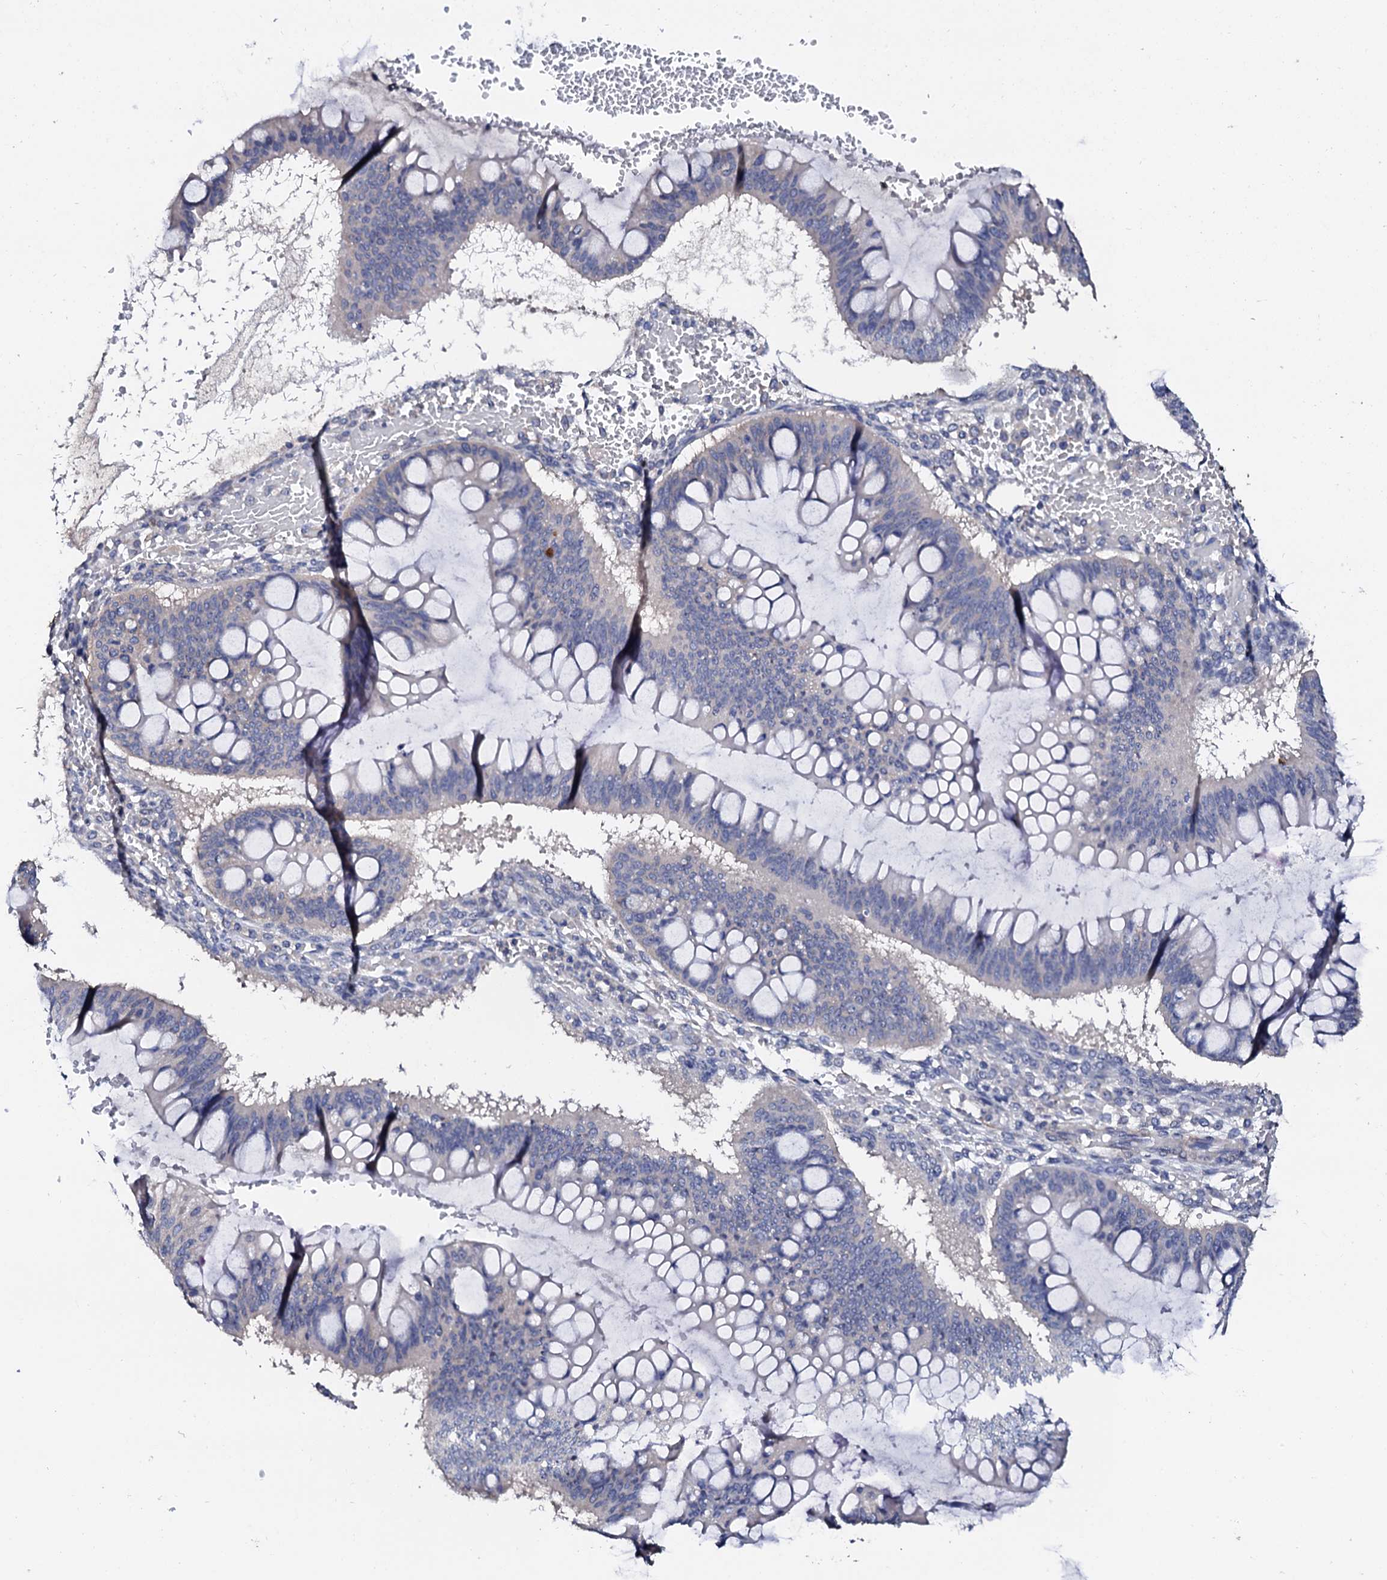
{"staining": {"intensity": "negative", "quantity": "none", "location": "none"}, "tissue": "ovarian cancer", "cell_type": "Tumor cells", "image_type": "cancer", "snomed": [{"axis": "morphology", "description": "Cystadenocarcinoma, mucinous, NOS"}, {"axis": "topography", "description": "Ovary"}], "caption": "DAB (3,3'-diaminobenzidine) immunohistochemical staining of mucinous cystadenocarcinoma (ovarian) exhibits no significant staining in tumor cells.", "gene": "NUP58", "patient": {"sex": "female", "age": 73}}